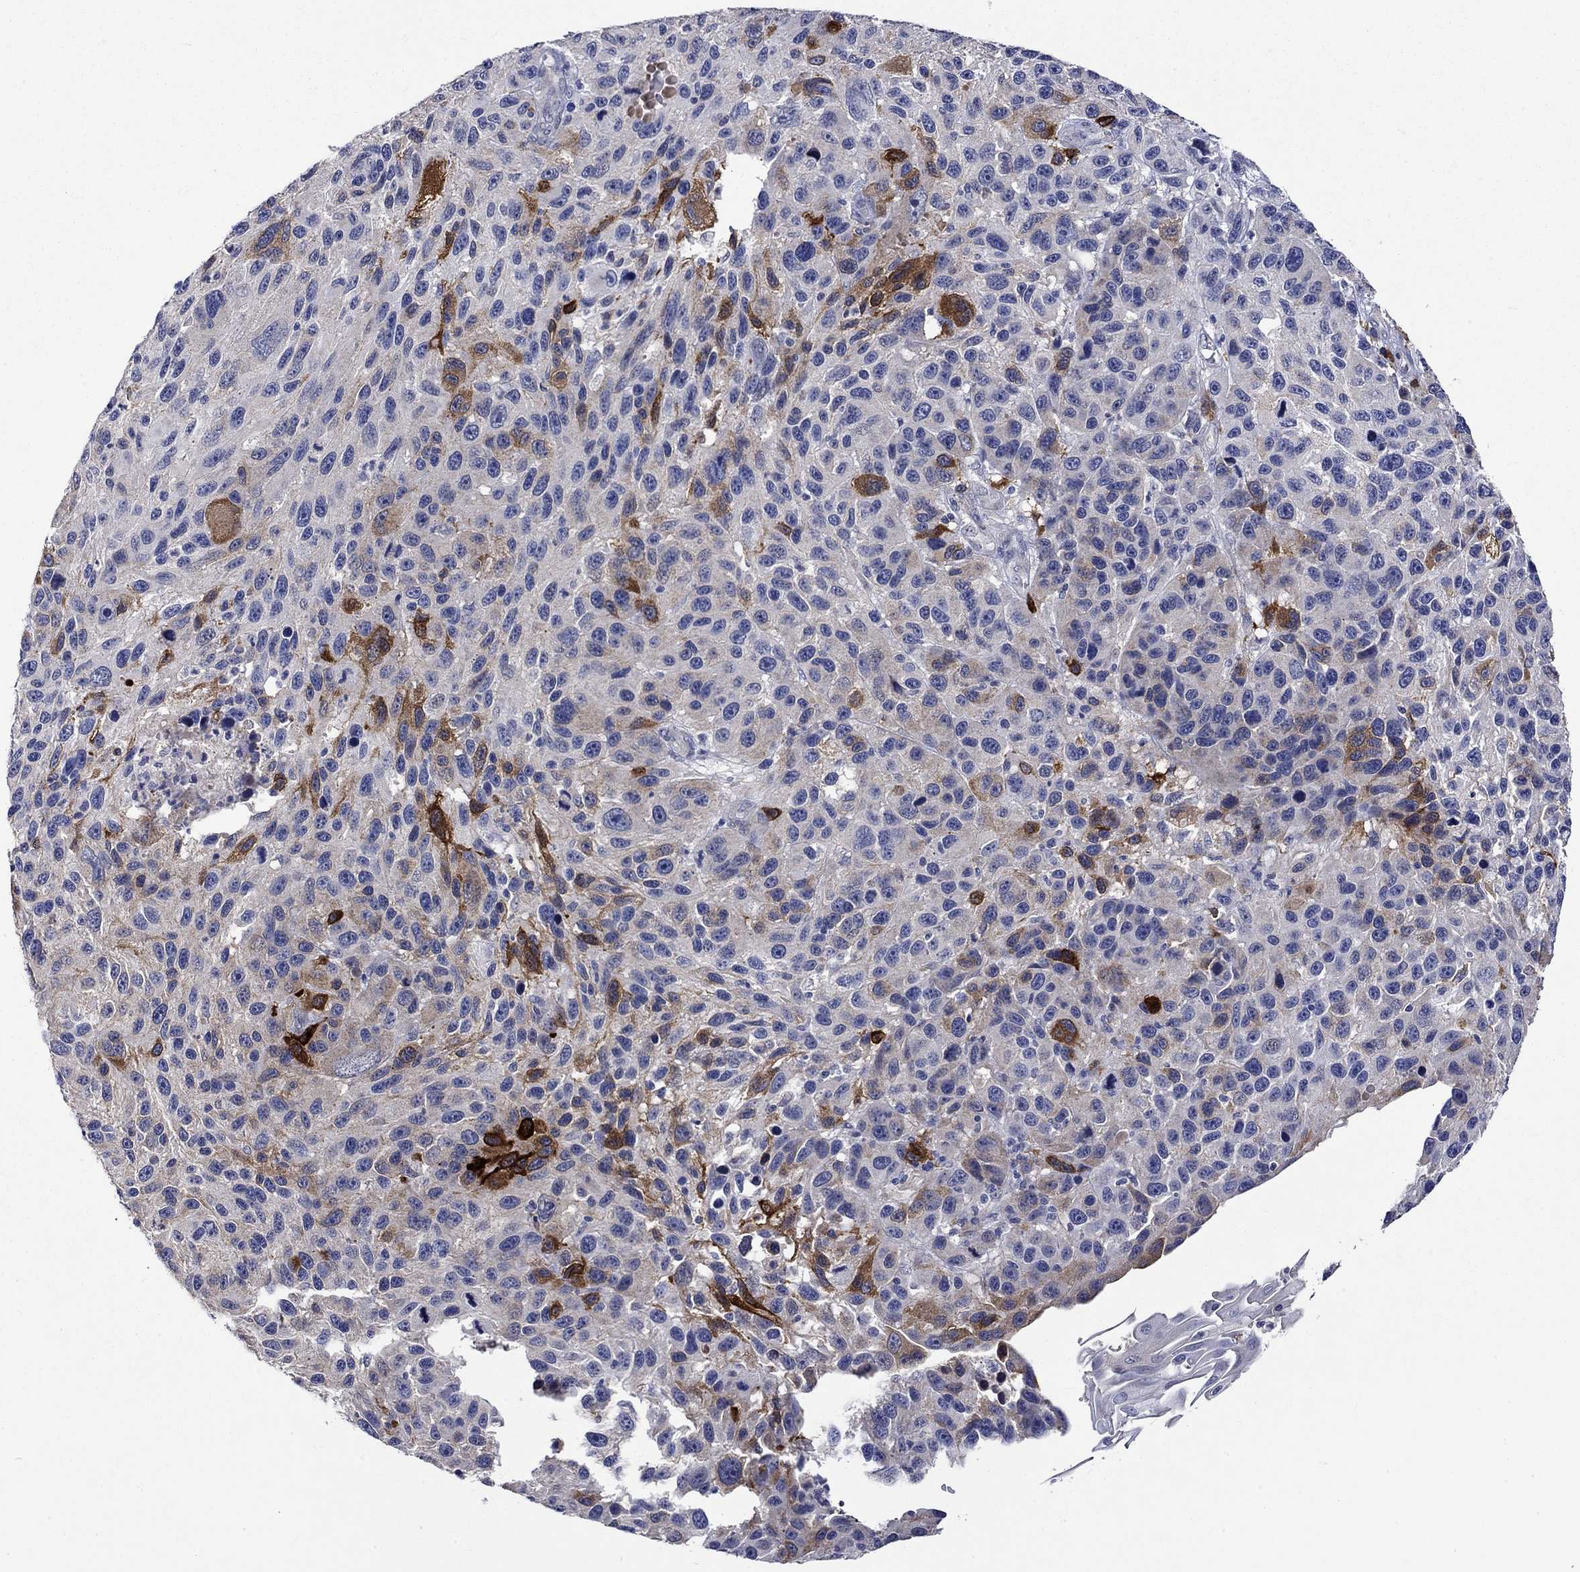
{"staining": {"intensity": "strong", "quantity": "<25%", "location": "cytoplasmic/membranous"}, "tissue": "melanoma", "cell_type": "Tumor cells", "image_type": "cancer", "snomed": [{"axis": "morphology", "description": "Malignant melanoma, NOS"}, {"axis": "topography", "description": "Skin"}], "caption": "There is medium levels of strong cytoplasmic/membranous positivity in tumor cells of melanoma, as demonstrated by immunohistochemical staining (brown color).", "gene": "CRYAB", "patient": {"sex": "male", "age": 53}}